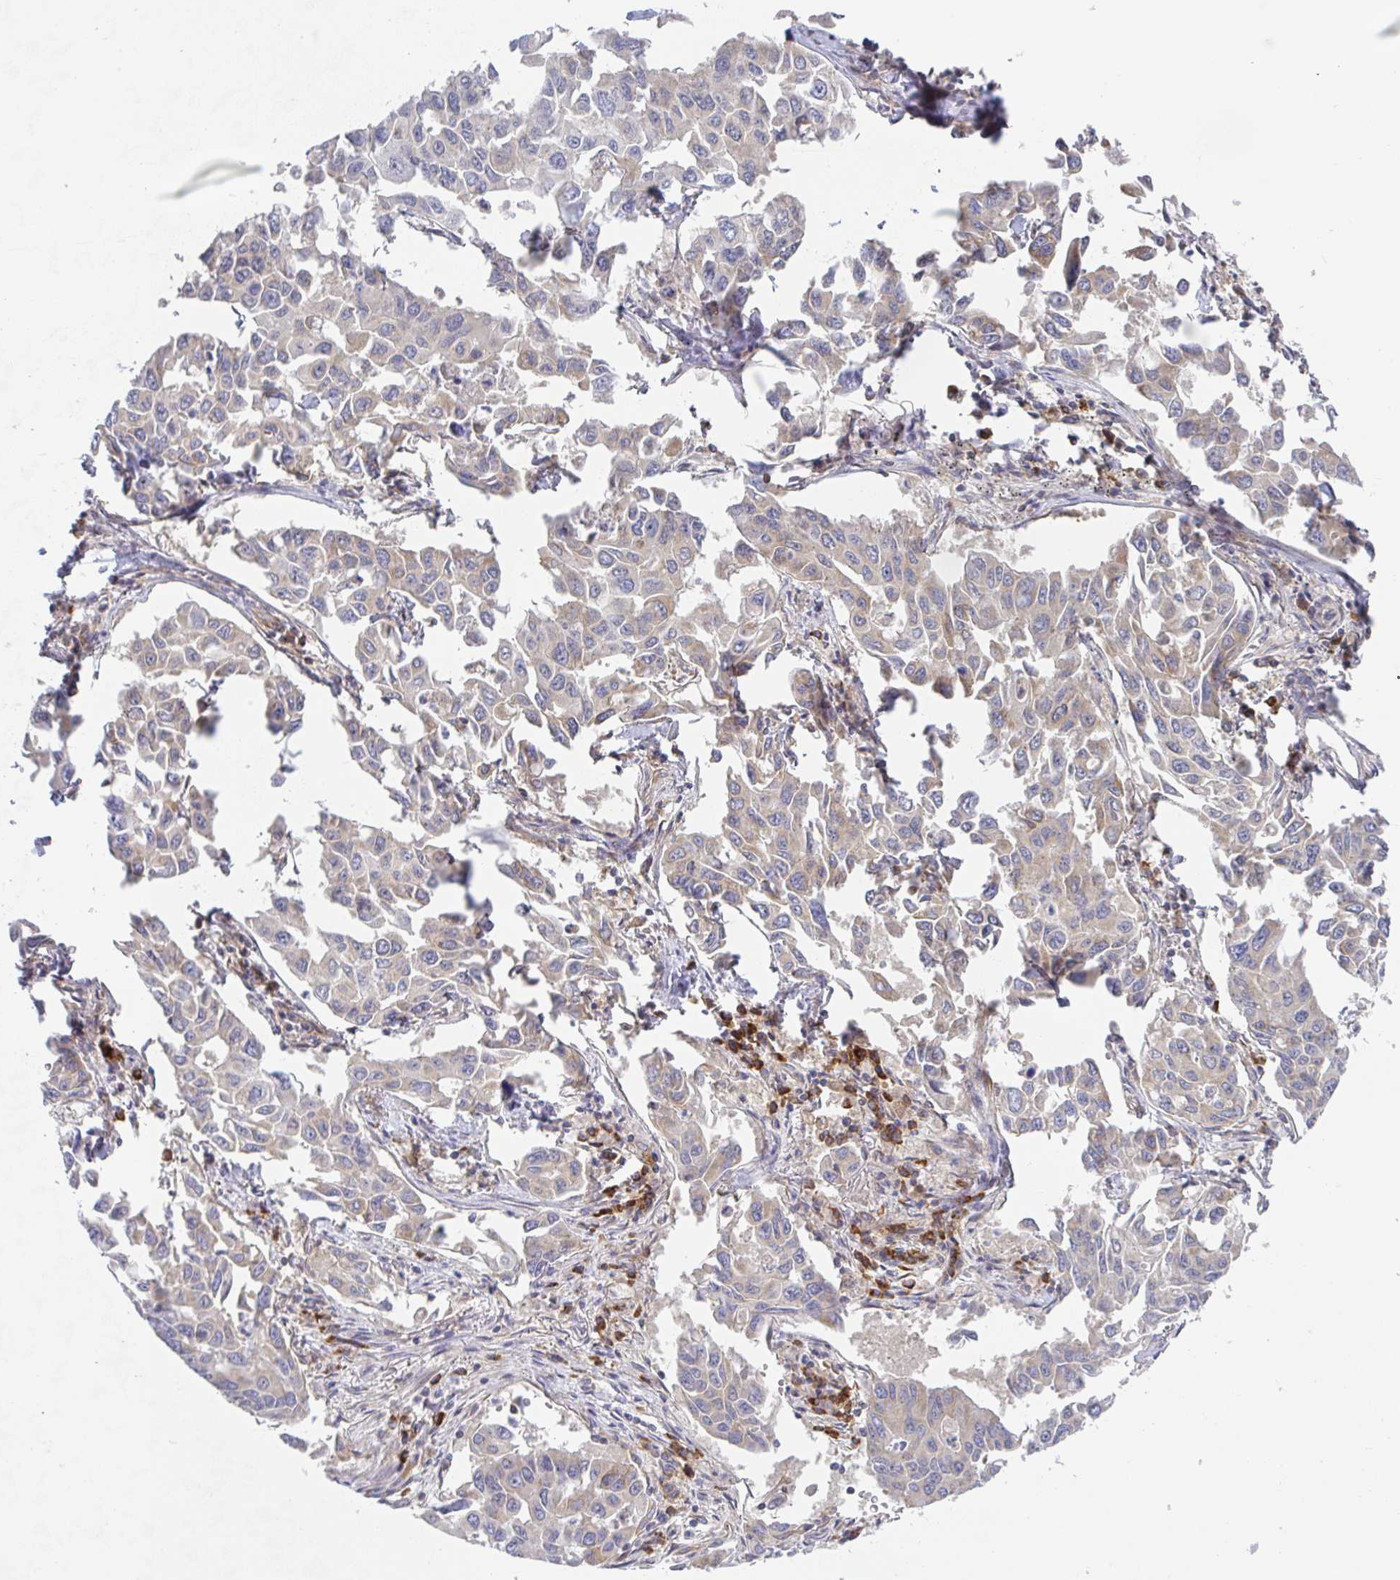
{"staining": {"intensity": "weak", "quantity": "25%-75%", "location": "cytoplasmic/membranous"}, "tissue": "lung cancer", "cell_type": "Tumor cells", "image_type": "cancer", "snomed": [{"axis": "morphology", "description": "Adenocarcinoma, NOS"}, {"axis": "topography", "description": "Lung"}], "caption": "Weak cytoplasmic/membranous staining is identified in about 25%-75% of tumor cells in lung adenocarcinoma.", "gene": "DERL2", "patient": {"sex": "male", "age": 64}}